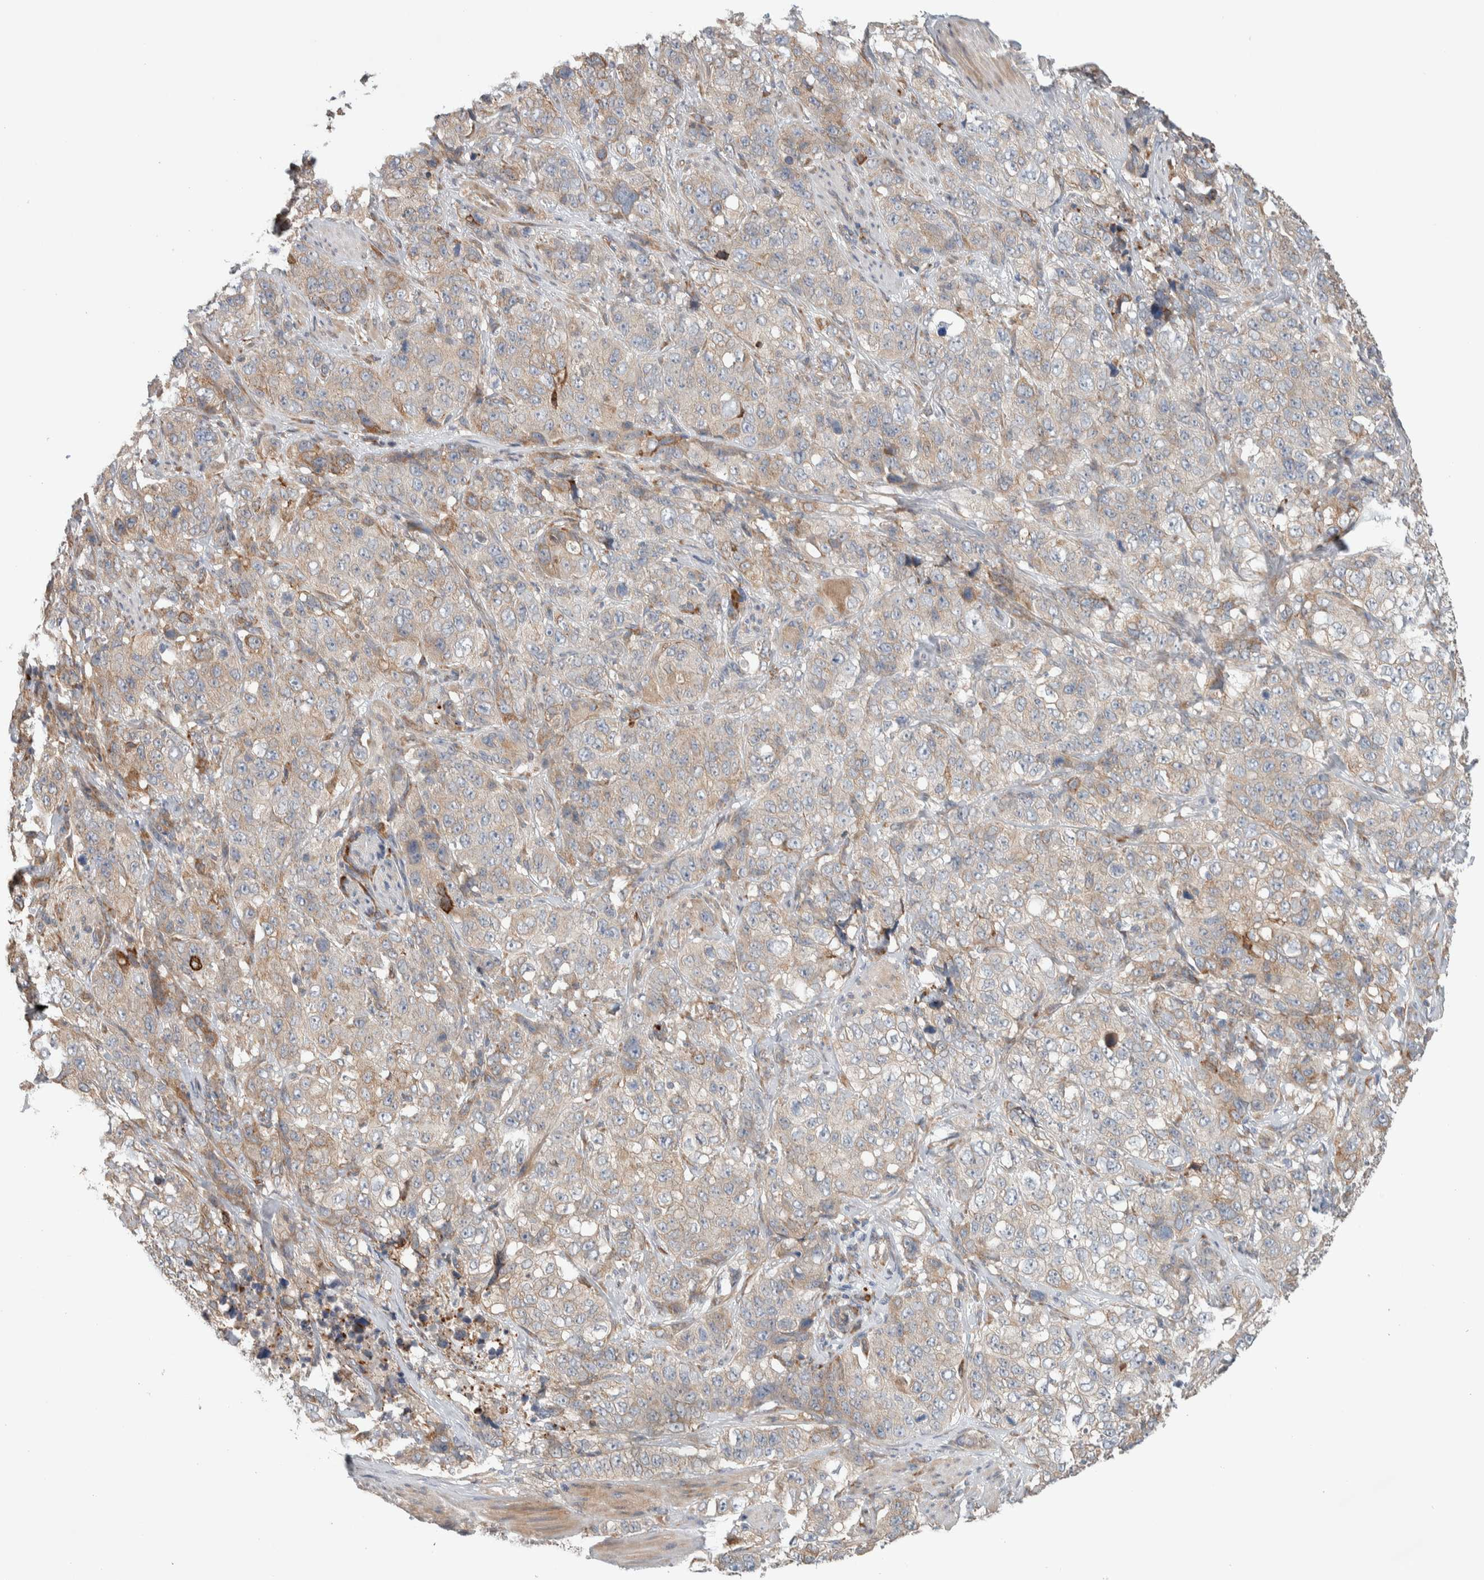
{"staining": {"intensity": "weak", "quantity": "25%-75%", "location": "cytoplasmic/membranous"}, "tissue": "stomach cancer", "cell_type": "Tumor cells", "image_type": "cancer", "snomed": [{"axis": "morphology", "description": "Adenocarcinoma, NOS"}, {"axis": "topography", "description": "Stomach"}], "caption": "The histopathology image demonstrates staining of adenocarcinoma (stomach), revealing weak cytoplasmic/membranous protein positivity (brown color) within tumor cells.", "gene": "ADCY8", "patient": {"sex": "male", "age": 48}}